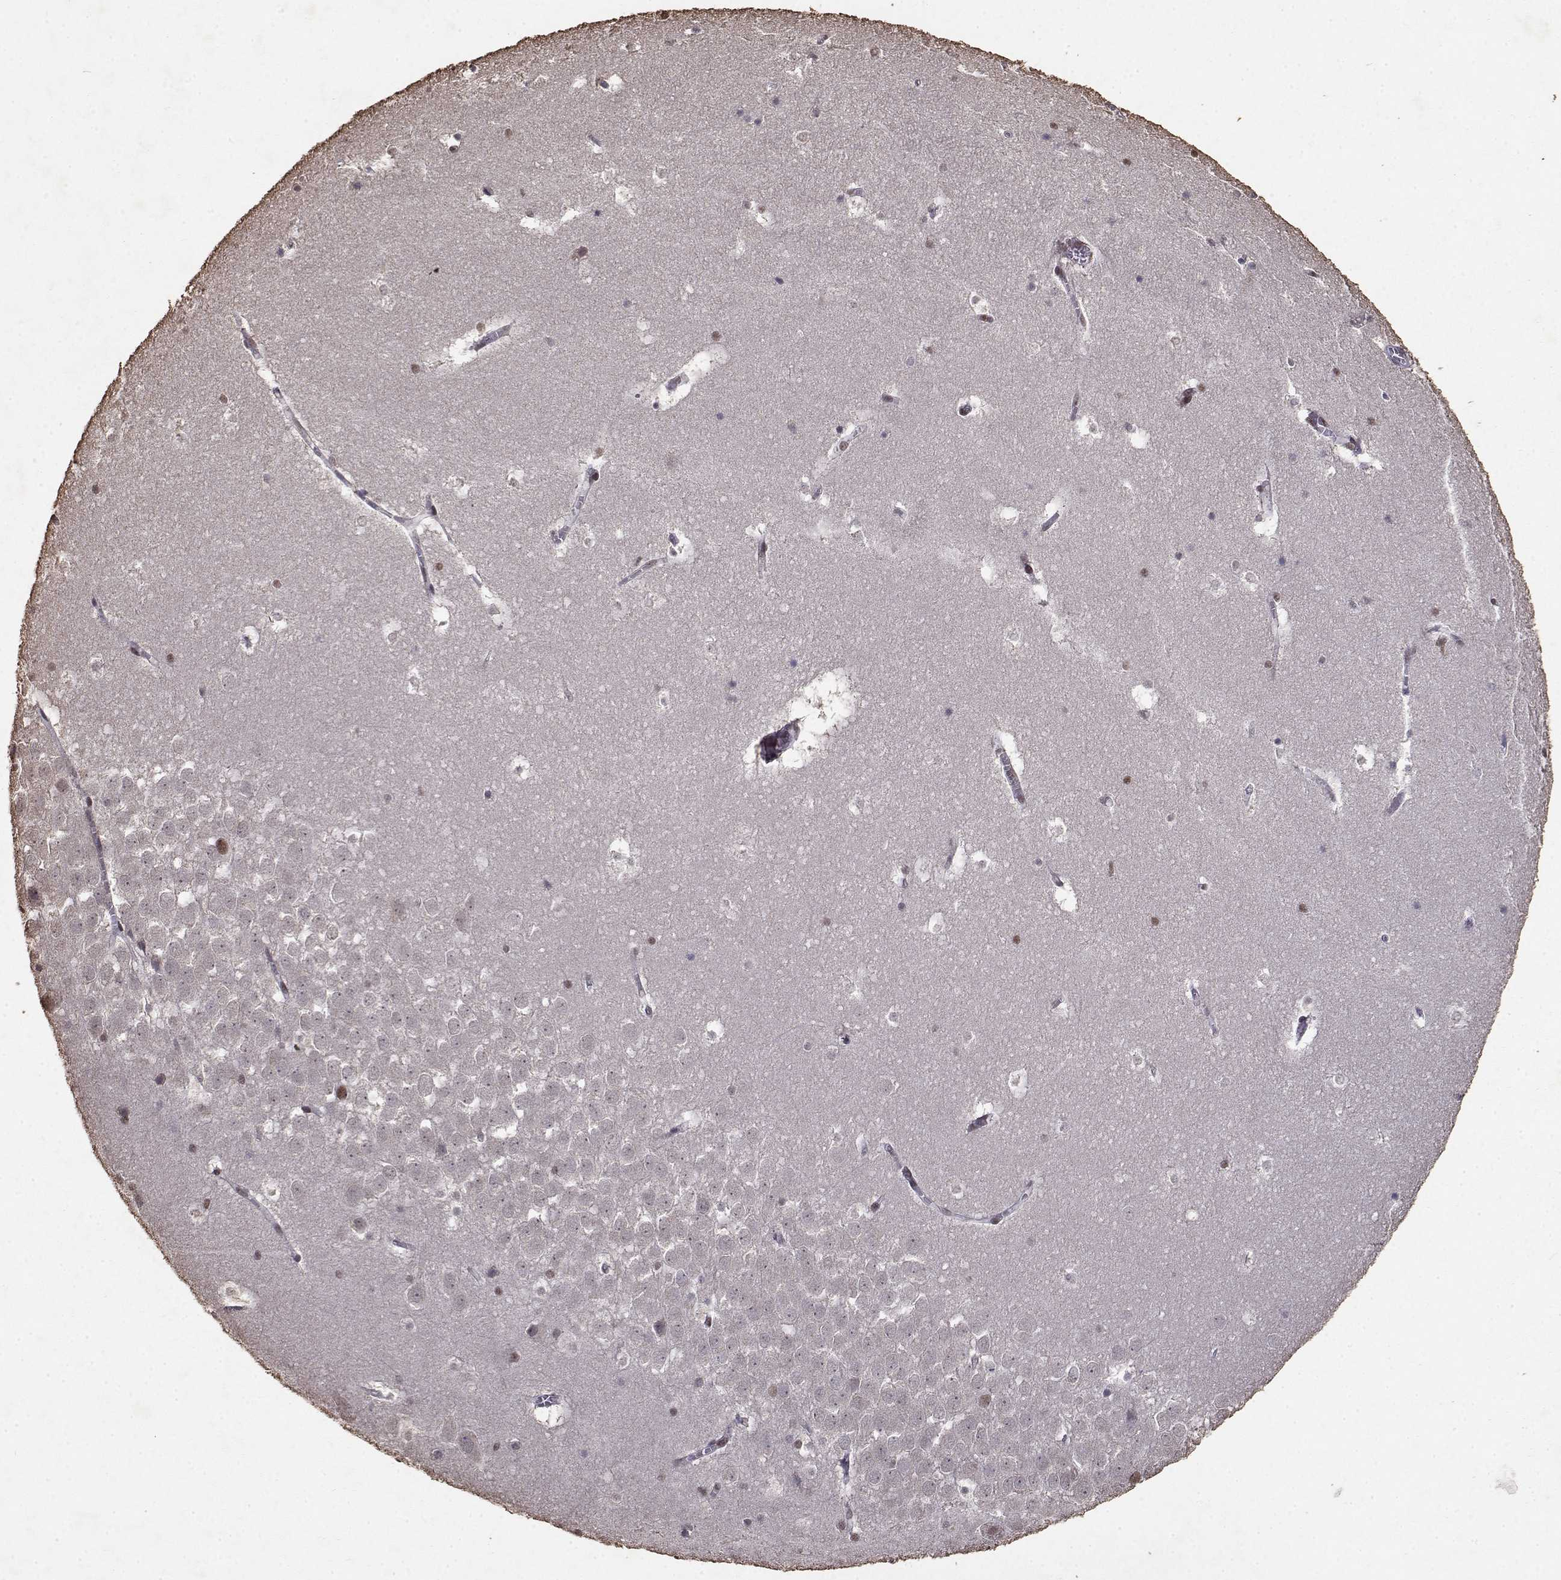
{"staining": {"intensity": "strong", "quantity": "<25%", "location": "nuclear"}, "tissue": "hippocampus", "cell_type": "Glial cells", "image_type": "normal", "snomed": [{"axis": "morphology", "description": "Normal tissue, NOS"}, {"axis": "topography", "description": "Hippocampus"}], "caption": "Protein expression analysis of unremarkable hippocampus shows strong nuclear staining in approximately <25% of glial cells. The staining was performed using DAB (3,3'-diaminobenzidine) to visualize the protein expression in brown, while the nuclei were stained in blue with hematoxylin (Magnification: 20x).", "gene": "TOE1", "patient": {"sex": "male", "age": 45}}